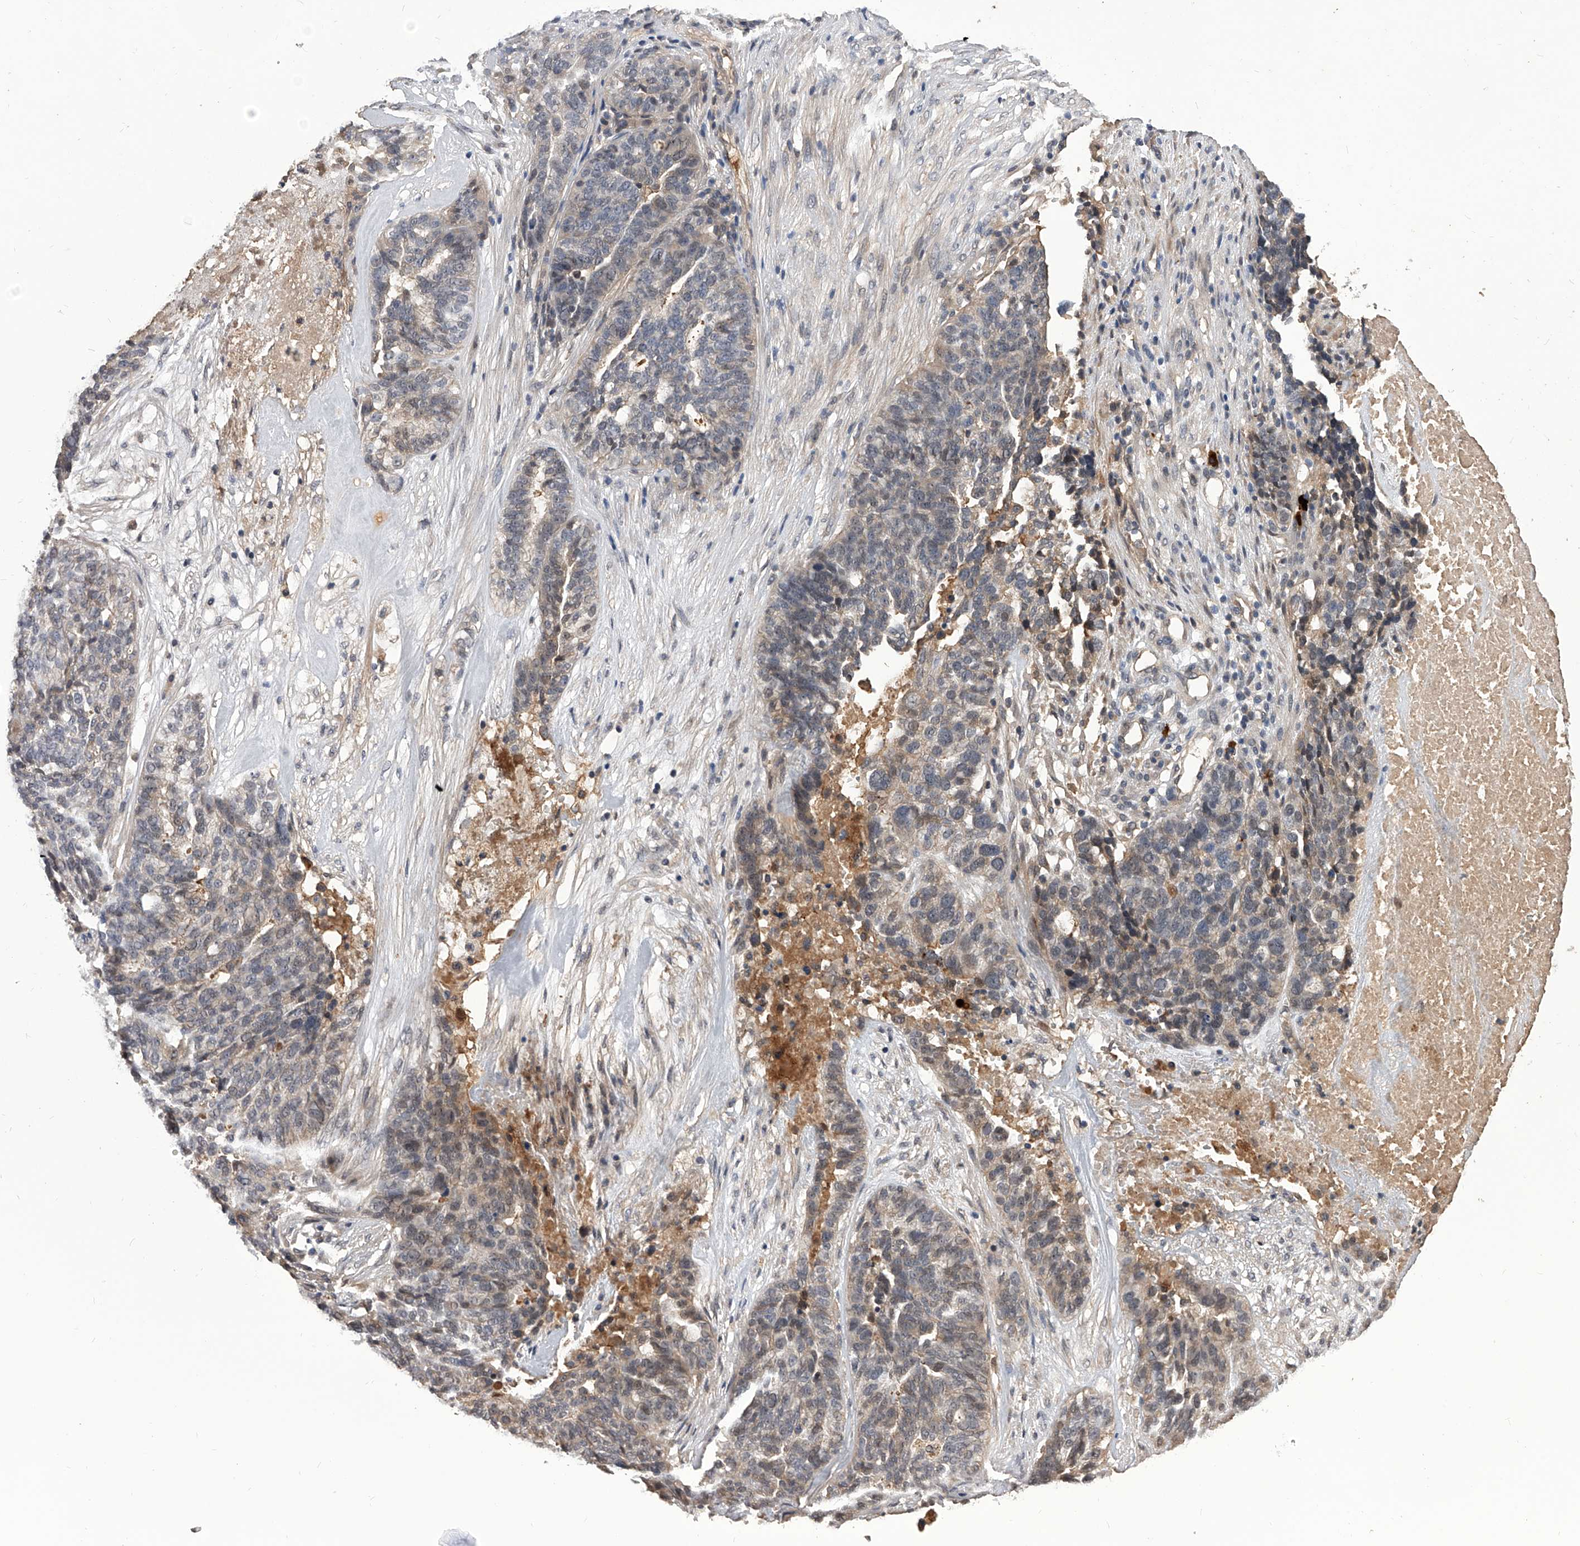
{"staining": {"intensity": "negative", "quantity": "none", "location": "none"}, "tissue": "ovarian cancer", "cell_type": "Tumor cells", "image_type": "cancer", "snomed": [{"axis": "morphology", "description": "Cystadenocarcinoma, serous, NOS"}, {"axis": "topography", "description": "Ovary"}], "caption": "Tumor cells are negative for brown protein staining in serous cystadenocarcinoma (ovarian).", "gene": "CFAP410", "patient": {"sex": "female", "age": 59}}